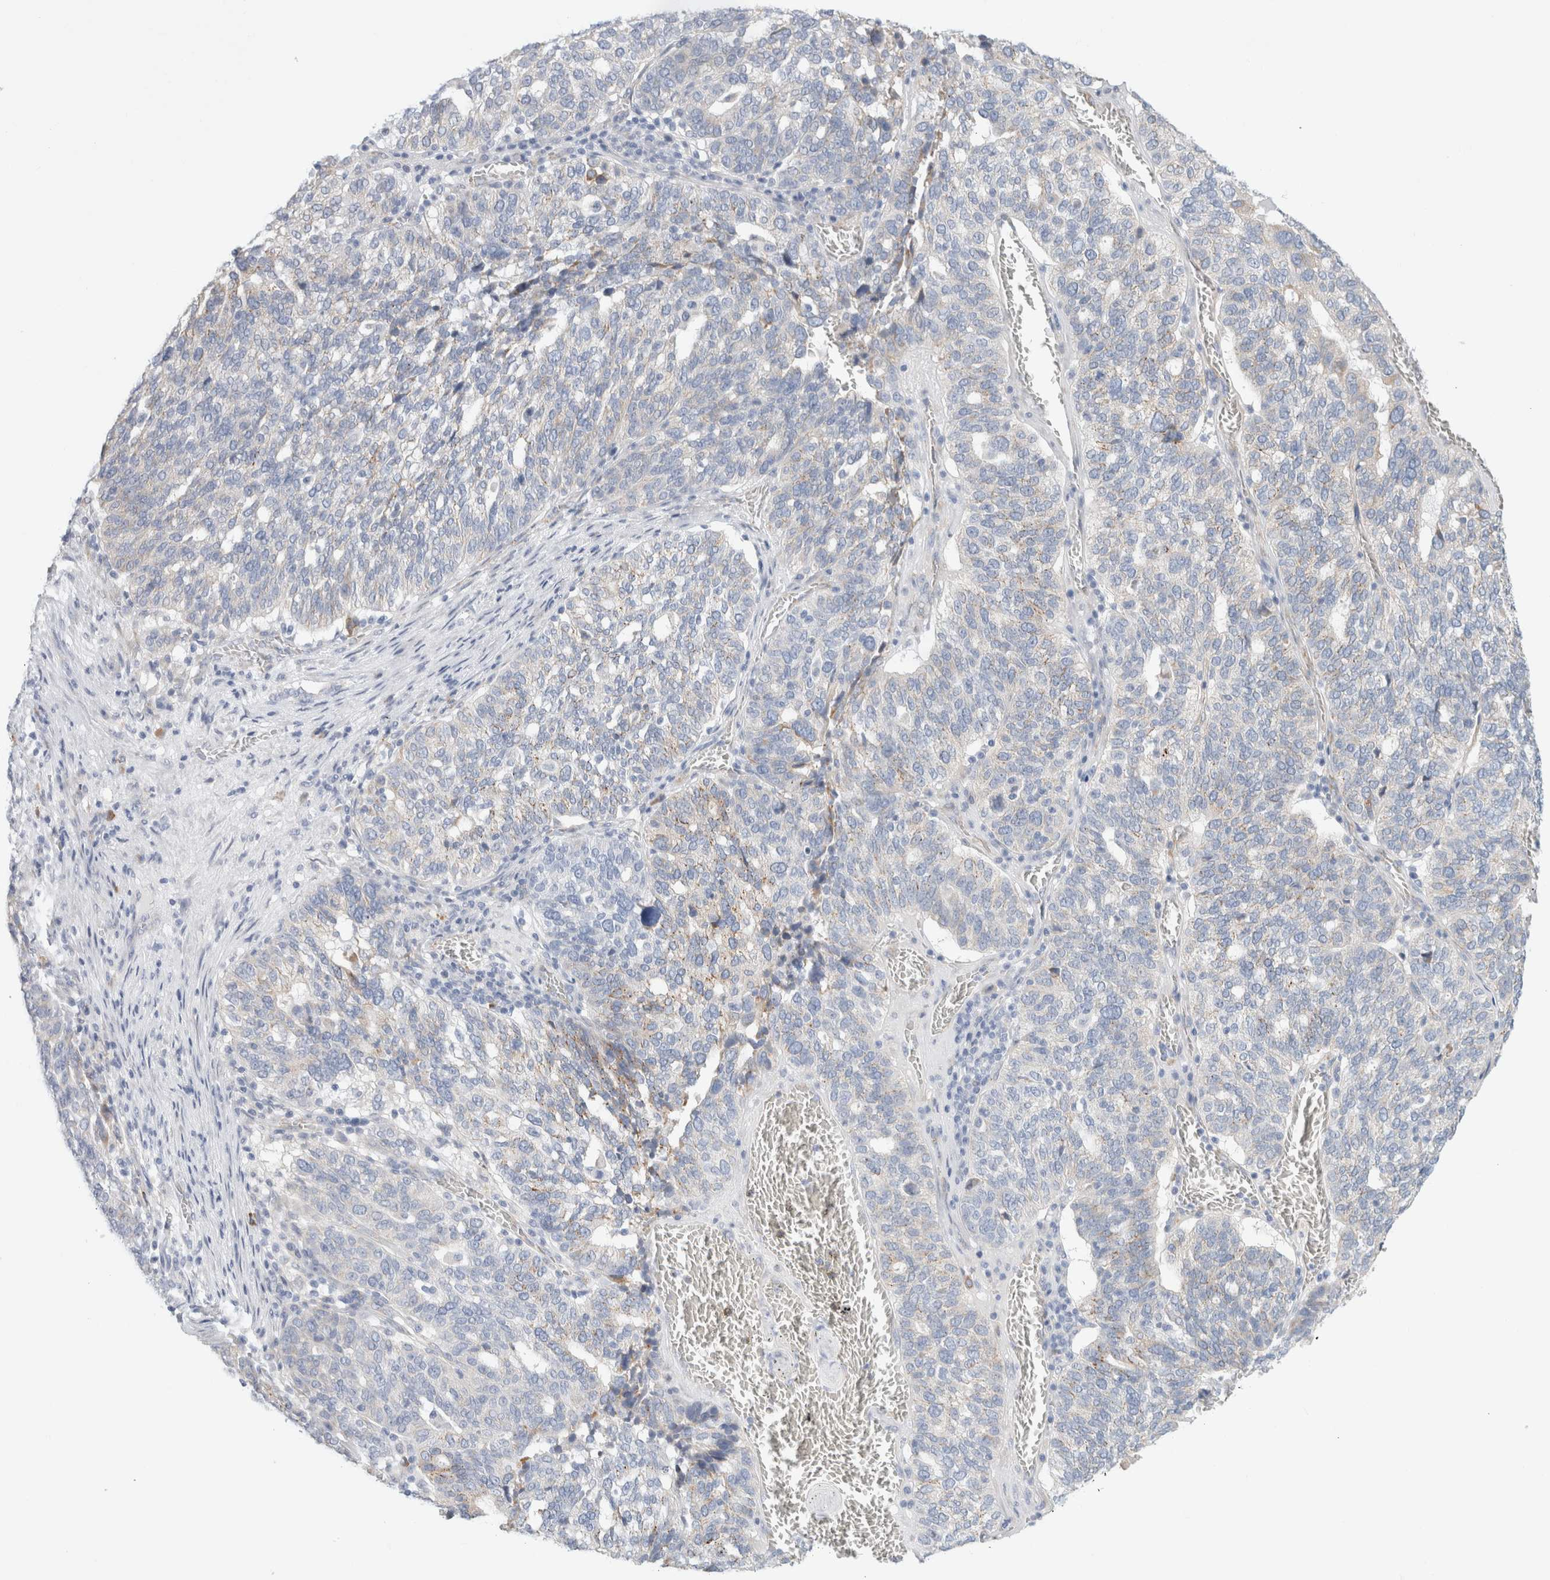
{"staining": {"intensity": "negative", "quantity": "none", "location": "none"}, "tissue": "ovarian cancer", "cell_type": "Tumor cells", "image_type": "cancer", "snomed": [{"axis": "morphology", "description": "Cystadenocarcinoma, serous, NOS"}, {"axis": "topography", "description": "Ovary"}], "caption": "Ovarian cancer was stained to show a protein in brown. There is no significant expression in tumor cells.", "gene": "CSK", "patient": {"sex": "female", "age": 59}}